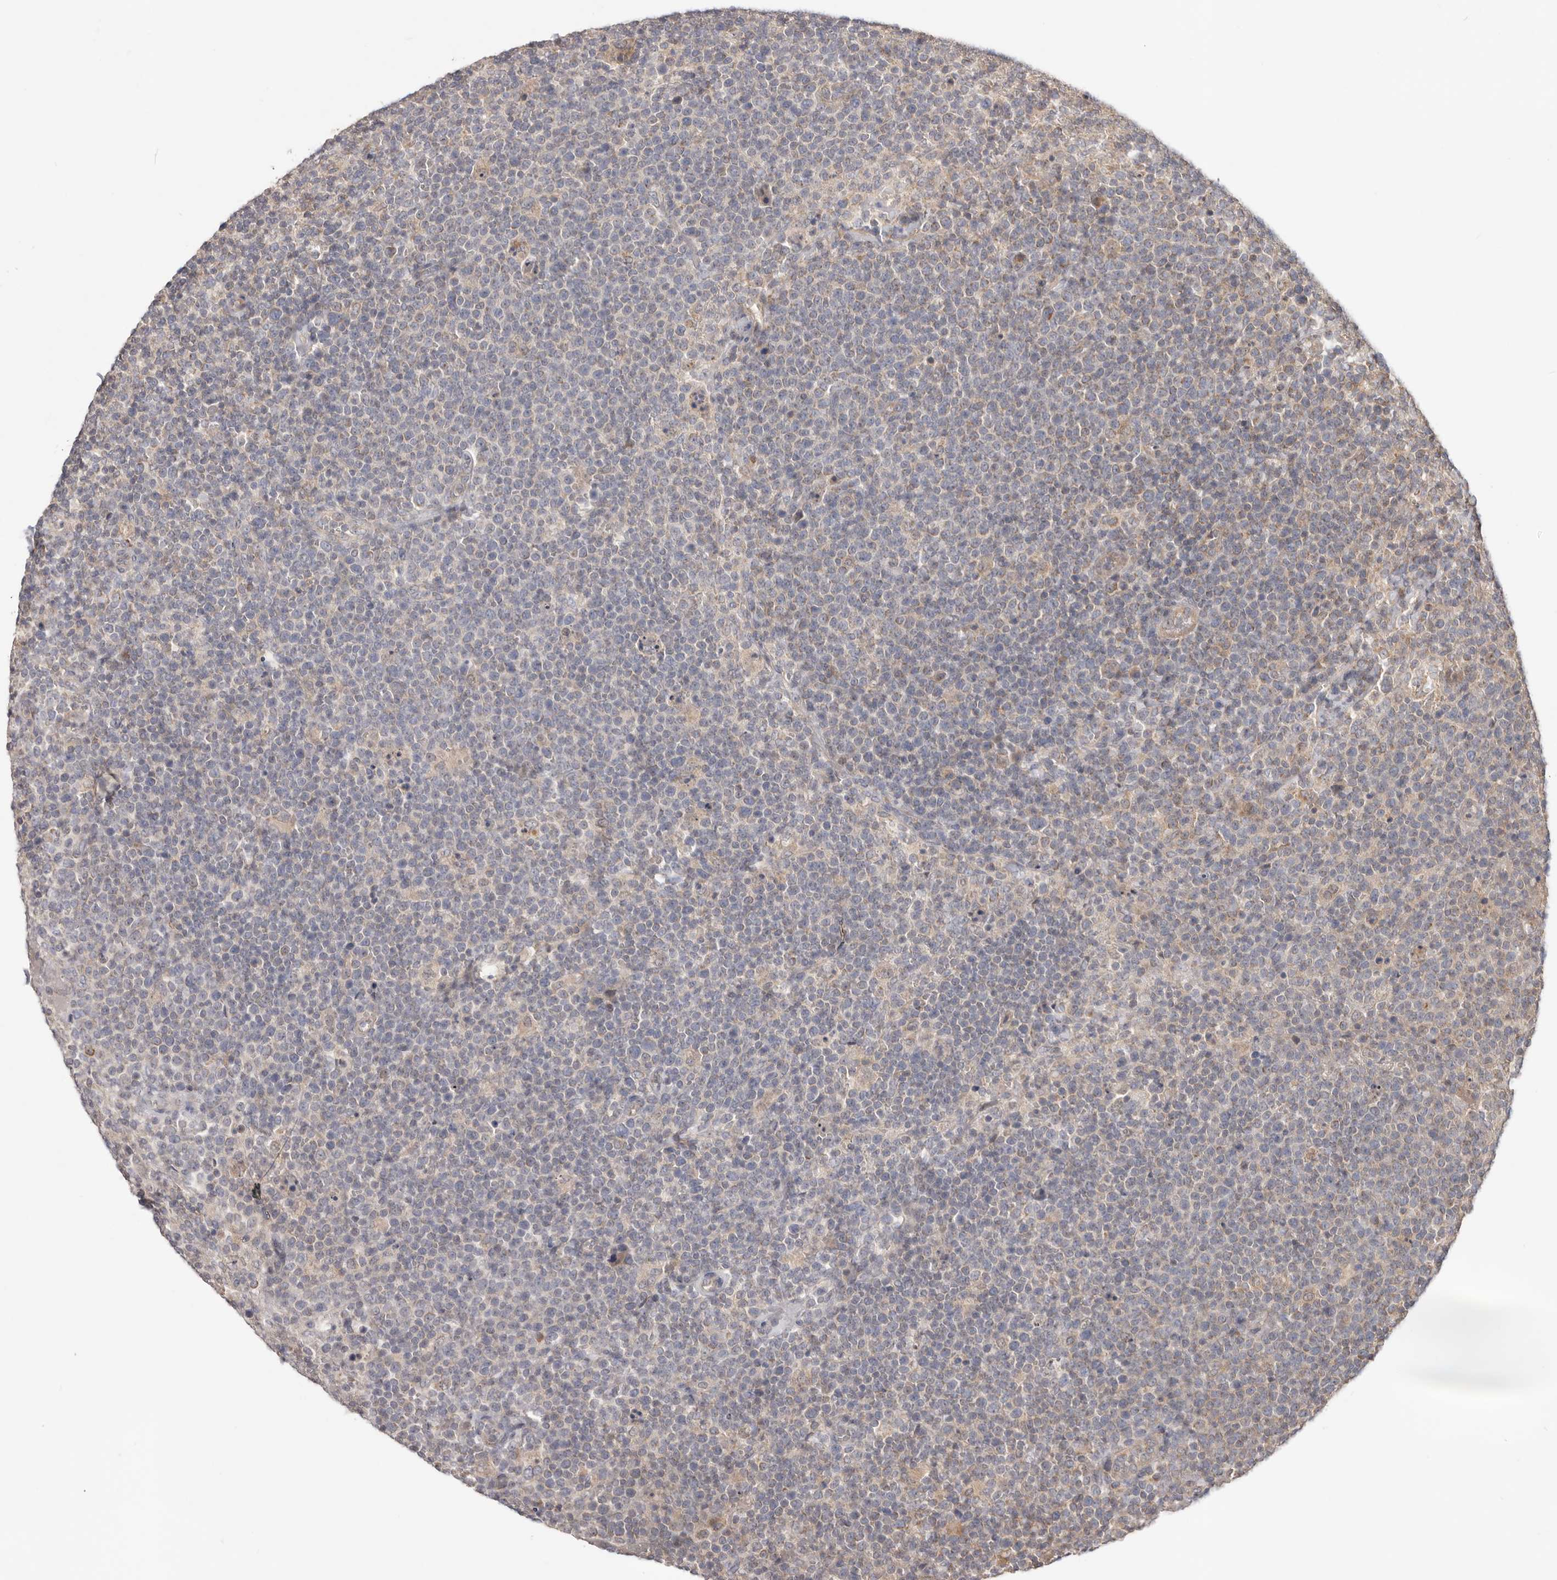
{"staining": {"intensity": "negative", "quantity": "none", "location": "none"}, "tissue": "lymphoma", "cell_type": "Tumor cells", "image_type": "cancer", "snomed": [{"axis": "morphology", "description": "Malignant lymphoma, non-Hodgkin's type, High grade"}, {"axis": "topography", "description": "Lymph node"}], "caption": "Lymphoma was stained to show a protein in brown. There is no significant positivity in tumor cells.", "gene": "LRP6", "patient": {"sex": "male", "age": 61}}